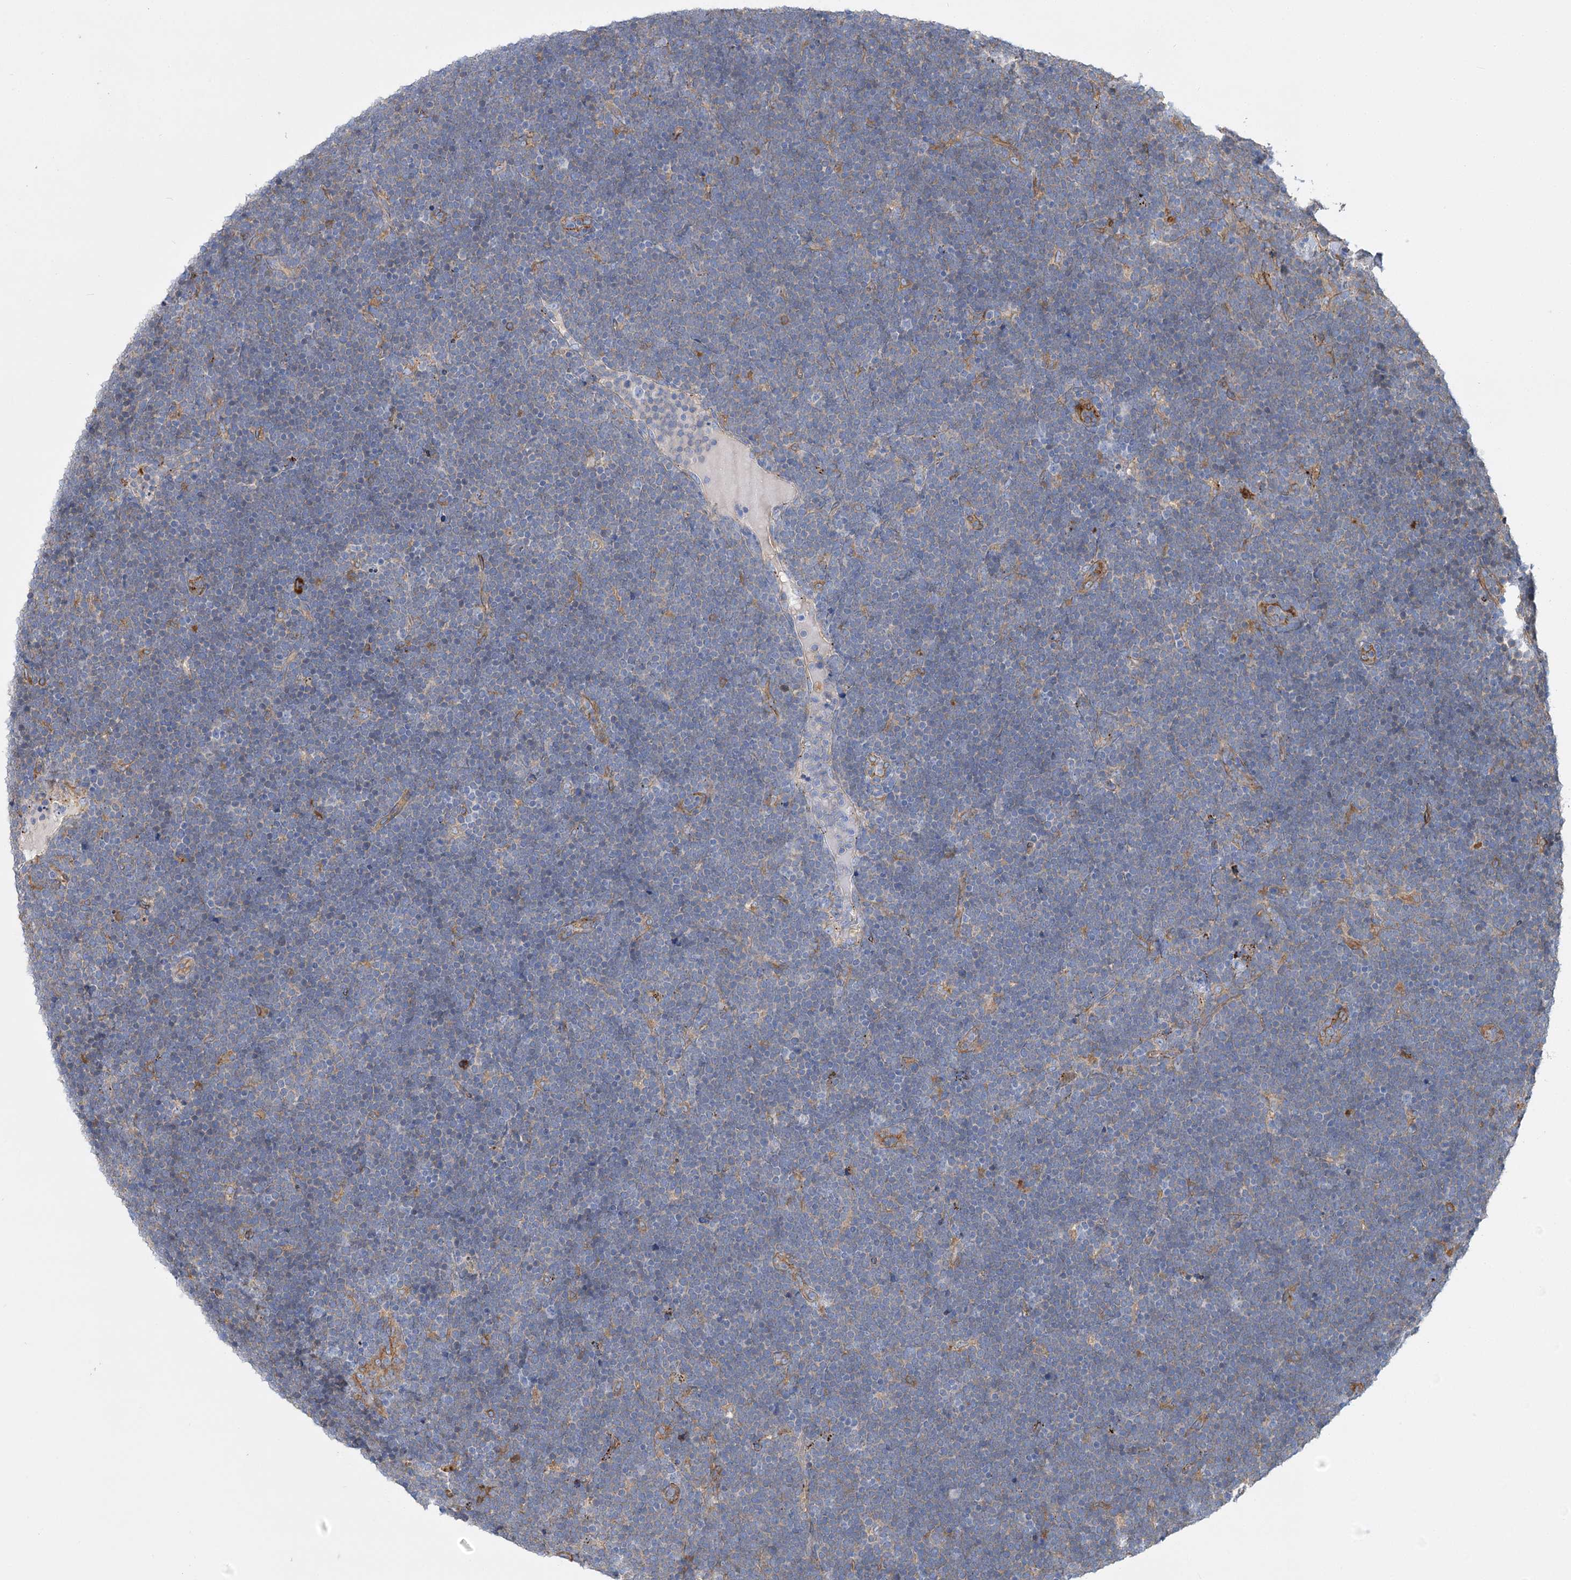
{"staining": {"intensity": "negative", "quantity": "none", "location": "none"}, "tissue": "lymphoma", "cell_type": "Tumor cells", "image_type": "cancer", "snomed": [{"axis": "morphology", "description": "Malignant lymphoma, non-Hodgkin's type, High grade"}, {"axis": "topography", "description": "Lymph node"}], "caption": "Immunohistochemistry (IHC) histopathology image of neoplastic tissue: lymphoma stained with DAB (3,3'-diaminobenzidine) reveals no significant protein positivity in tumor cells.", "gene": "GUSB", "patient": {"sex": "male", "age": 13}}